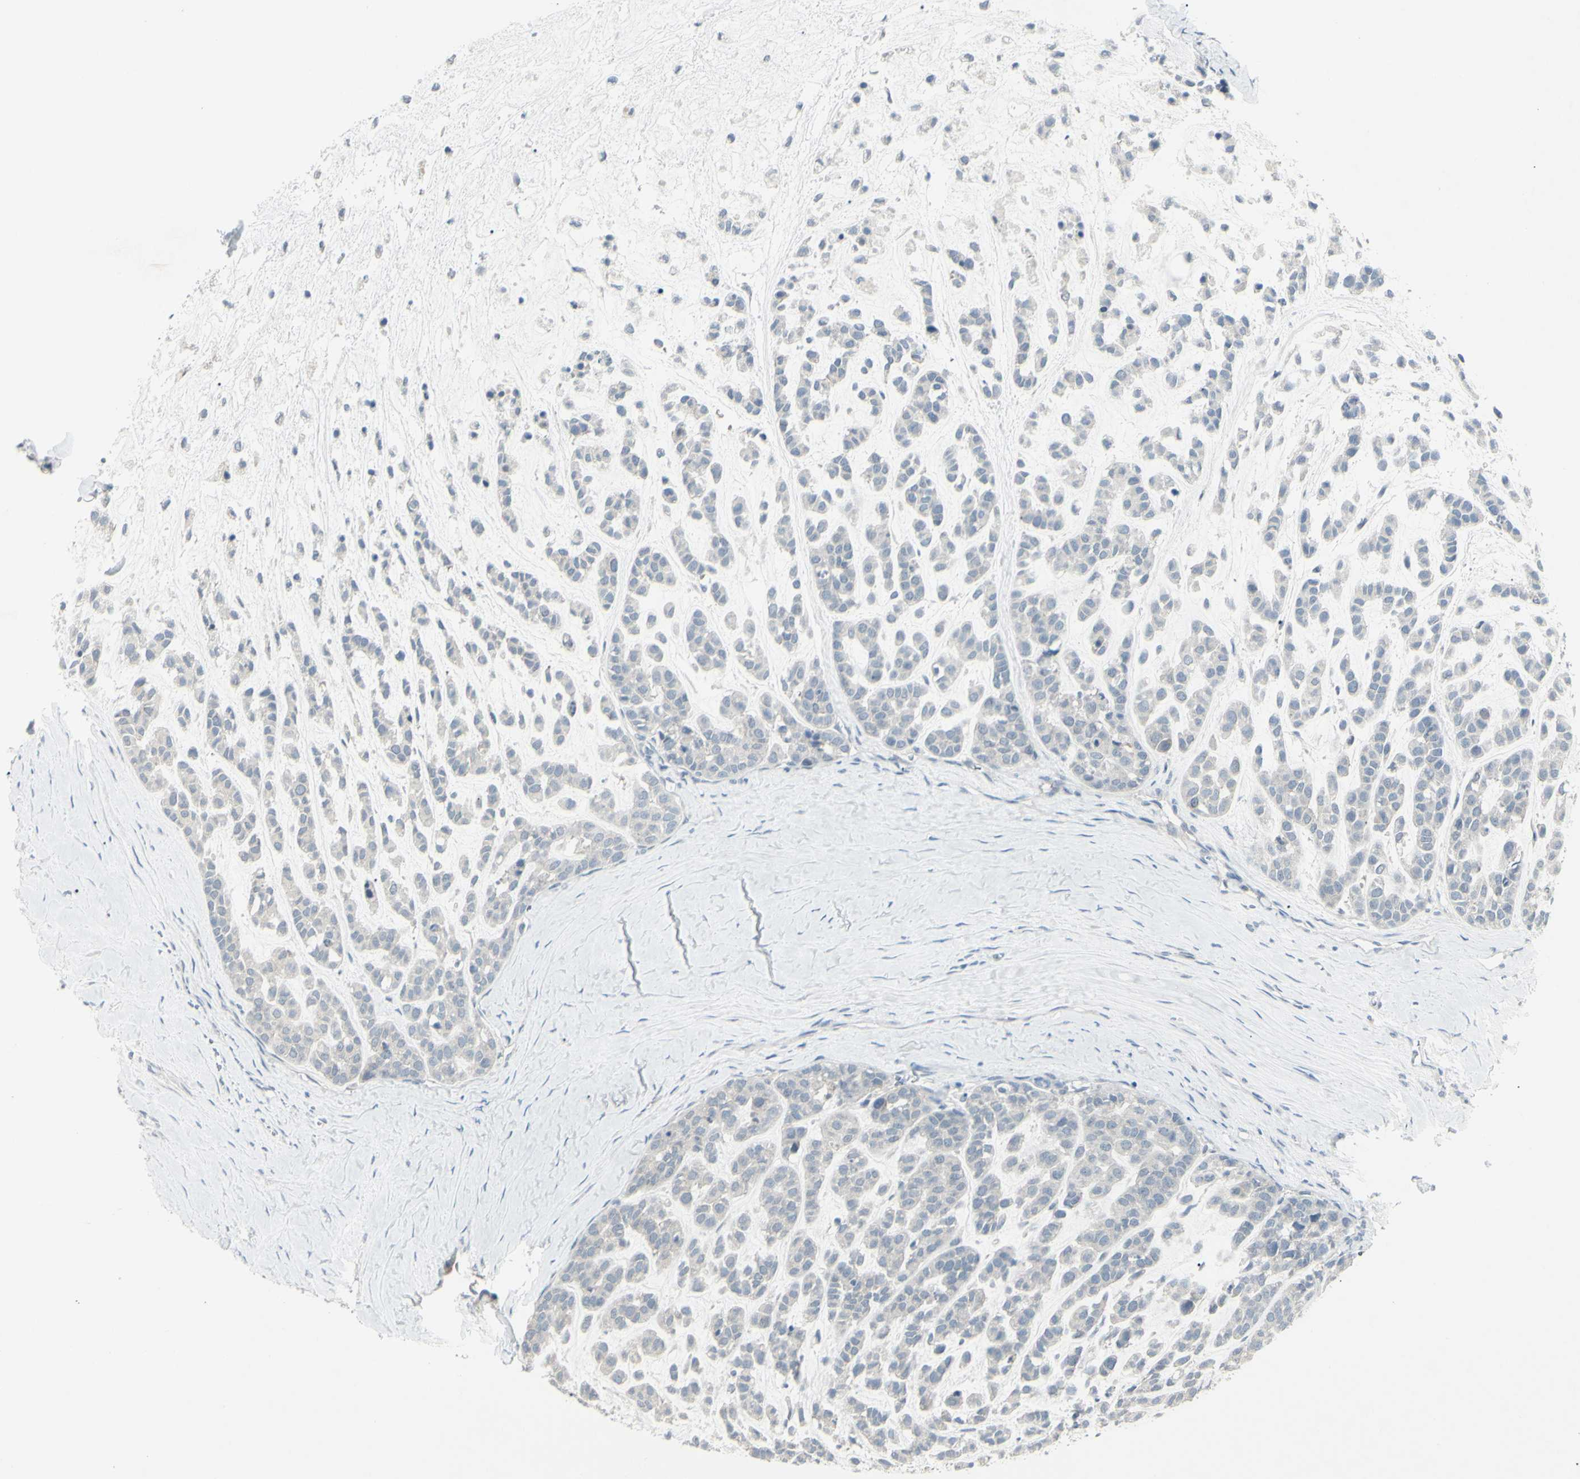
{"staining": {"intensity": "negative", "quantity": "none", "location": "none"}, "tissue": "head and neck cancer", "cell_type": "Tumor cells", "image_type": "cancer", "snomed": [{"axis": "morphology", "description": "Adenocarcinoma, NOS"}, {"axis": "morphology", "description": "Adenoma, NOS"}, {"axis": "topography", "description": "Head-Neck"}], "caption": "Head and neck adenocarcinoma was stained to show a protein in brown. There is no significant staining in tumor cells.", "gene": "SH3GL2", "patient": {"sex": "female", "age": 55}}